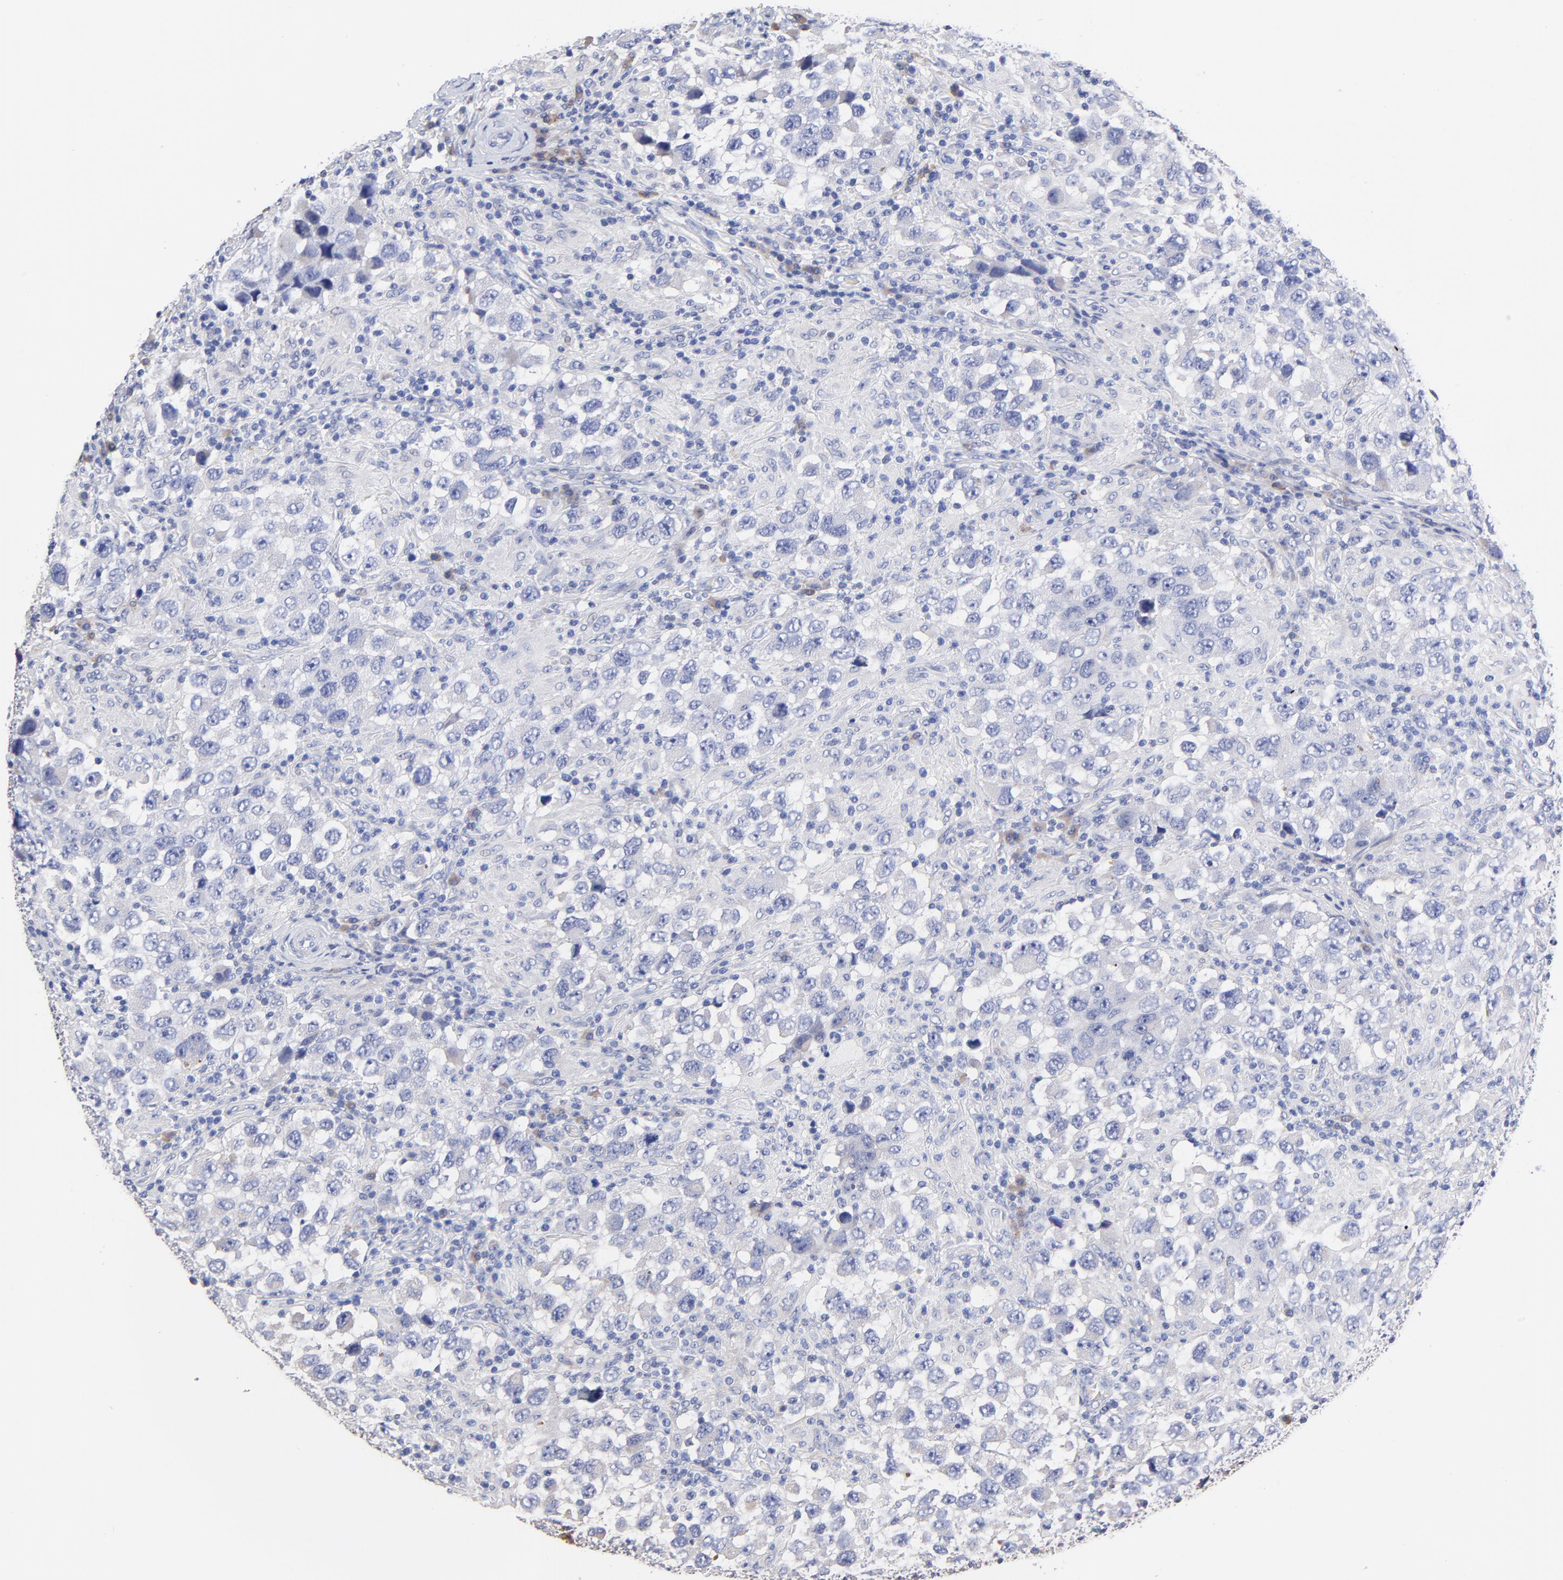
{"staining": {"intensity": "negative", "quantity": "none", "location": "none"}, "tissue": "testis cancer", "cell_type": "Tumor cells", "image_type": "cancer", "snomed": [{"axis": "morphology", "description": "Carcinoma, Embryonal, NOS"}, {"axis": "topography", "description": "Testis"}], "caption": "Photomicrograph shows no significant protein expression in tumor cells of testis cancer.", "gene": "LAX1", "patient": {"sex": "male", "age": 21}}